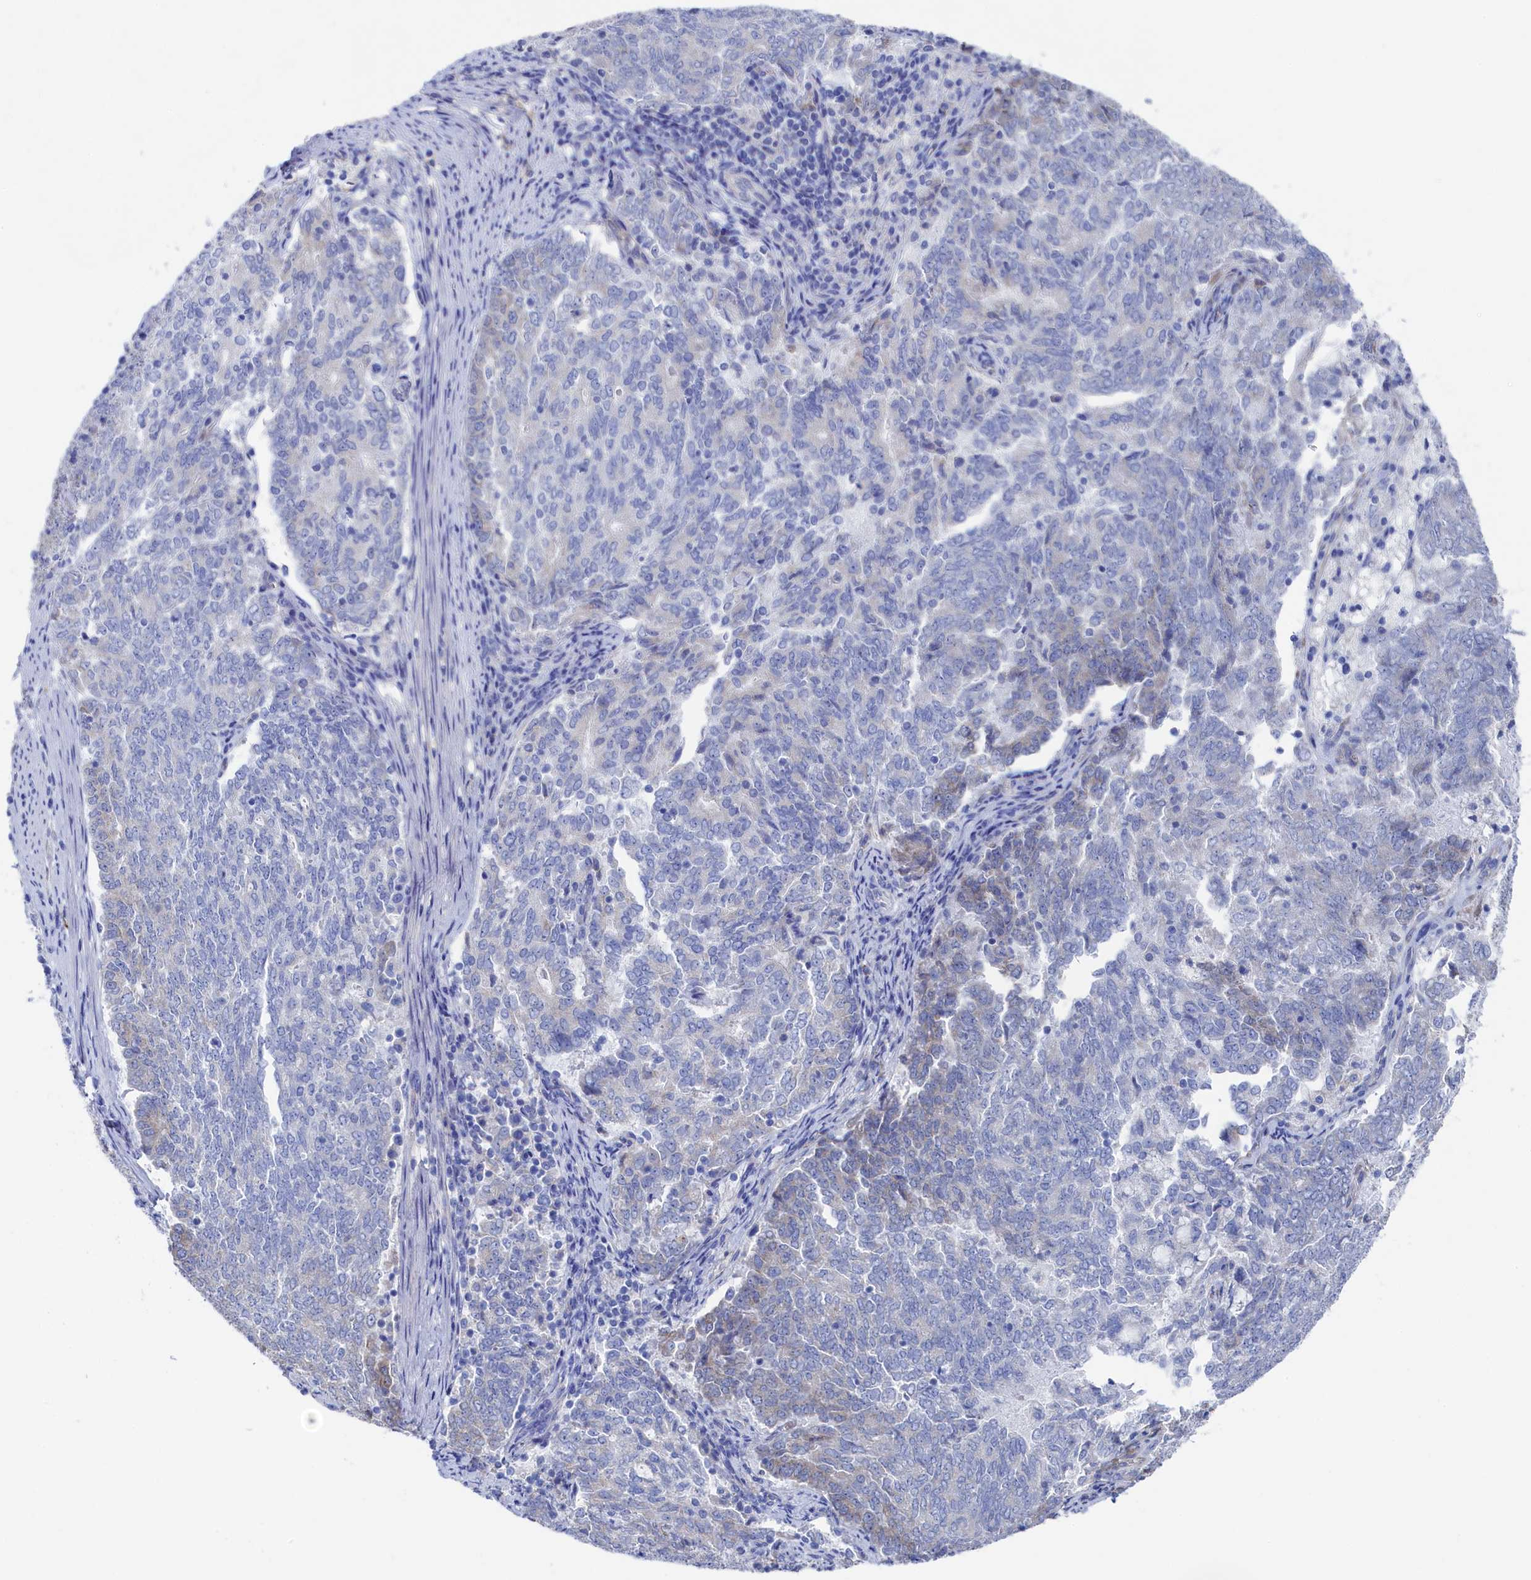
{"staining": {"intensity": "negative", "quantity": "none", "location": "none"}, "tissue": "endometrial cancer", "cell_type": "Tumor cells", "image_type": "cancer", "snomed": [{"axis": "morphology", "description": "Adenocarcinoma, NOS"}, {"axis": "topography", "description": "Endometrium"}], "caption": "Human endometrial adenocarcinoma stained for a protein using IHC exhibits no expression in tumor cells.", "gene": "TMOD2", "patient": {"sex": "female", "age": 80}}